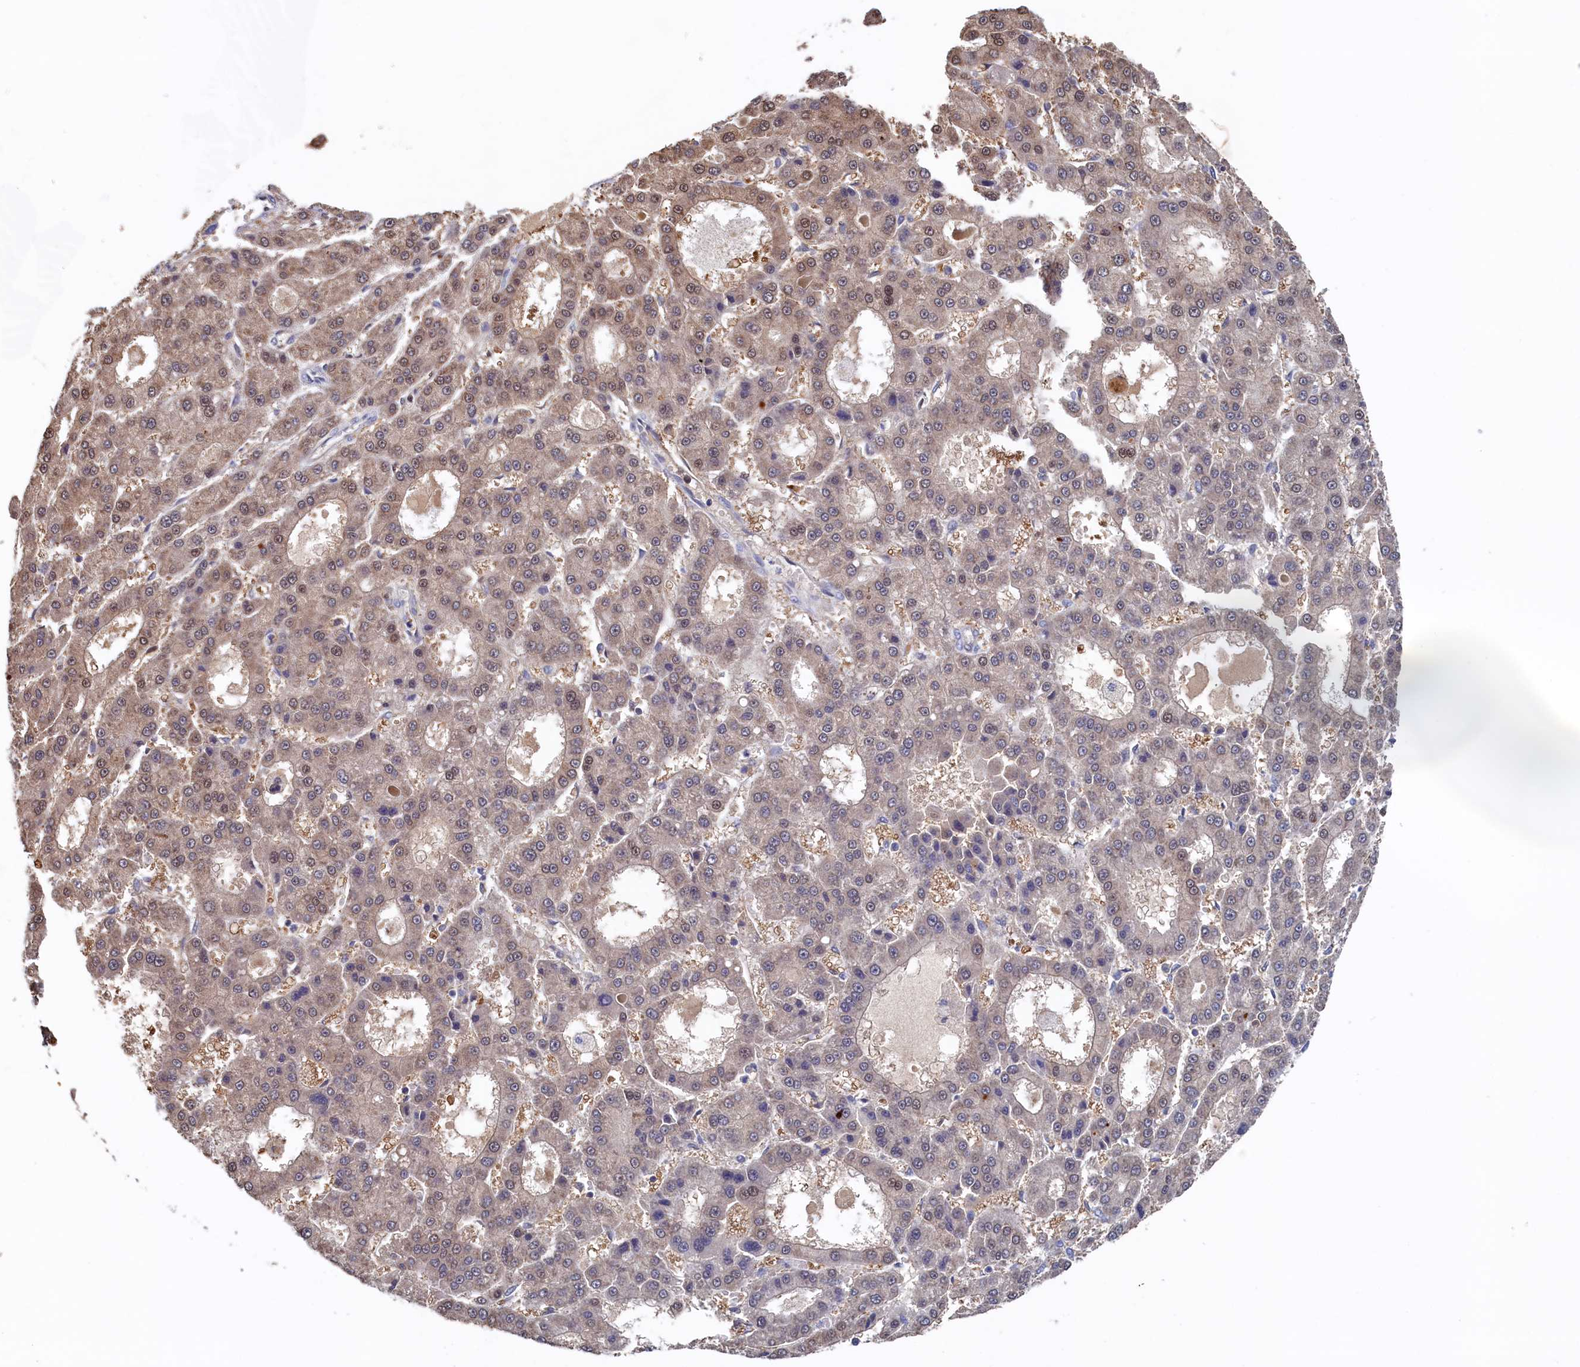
{"staining": {"intensity": "moderate", "quantity": "<25%", "location": "cytoplasmic/membranous,nuclear"}, "tissue": "liver cancer", "cell_type": "Tumor cells", "image_type": "cancer", "snomed": [{"axis": "morphology", "description": "Carcinoma, Hepatocellular, NOS"}, {"axis": "topography", "description": "Liver"}], "caption": "Liver hepatocellular carcinoma tissue displays moderate cytoplasmic/membranous and nuclear staining in about <25% of tumor cells", "gene": "C11orf54", "patient": {"sex": "male", "age": 70}}